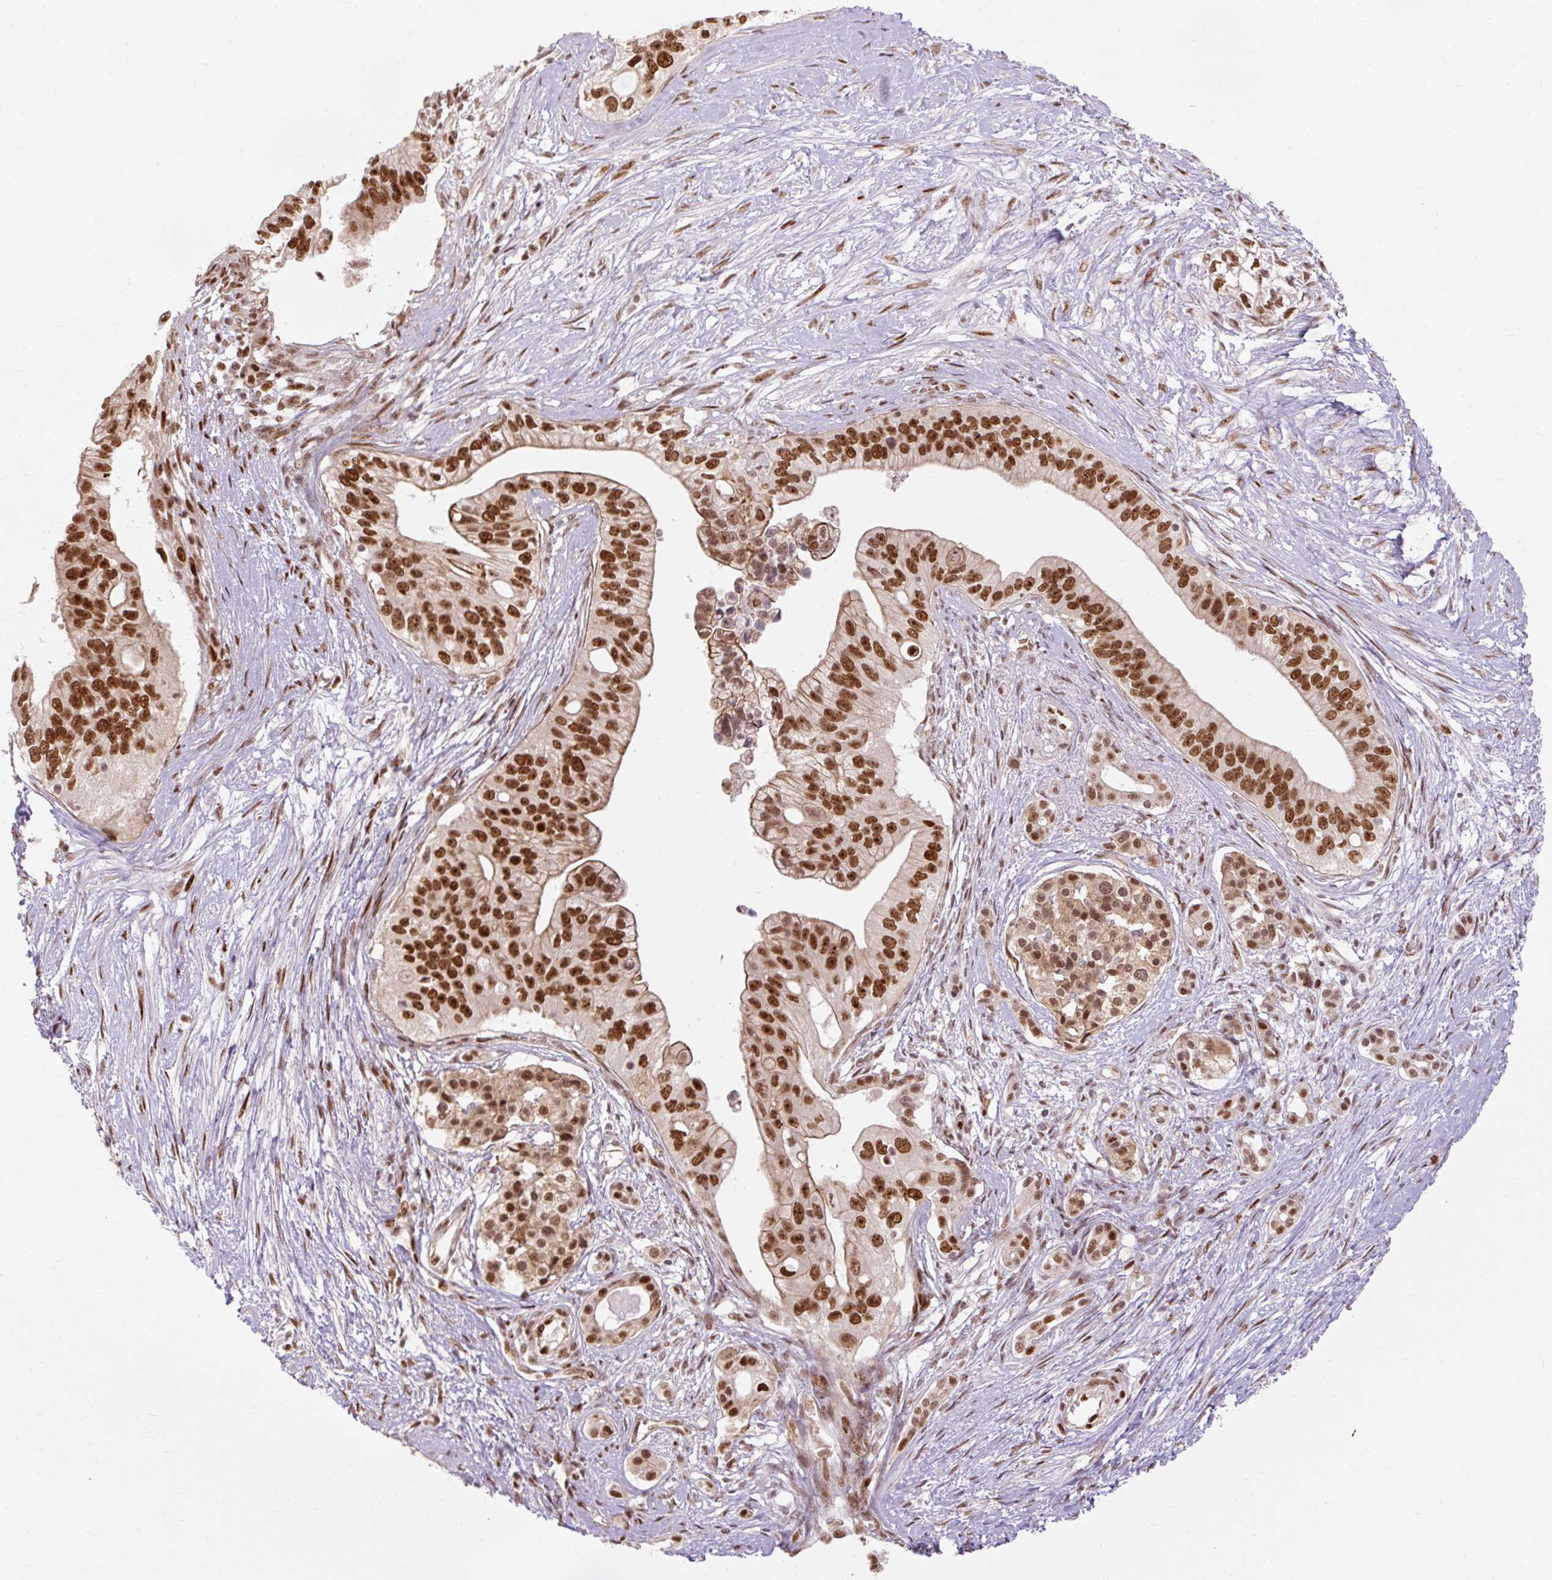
{"staining": {"intensity": "strong", "quantity": ">75%", "location": "nuclear"}, "tissue": "pancreatic cancer", "cell_type": "Tumor cells", "image_type": "cancer", "snomed": [{"axis": "morphology", "description": "Adenocarcinoma, NOS"}, {"axis": "topography", "description": "Pancreas"}], "caption": "Protein staining of pancreatic adenocarcinoma tissue exhibits strong nuclear staining in approximately >75% of tumor cells.", "gene": "MECOM", "patient": {"sex": "male", "age": 70}}